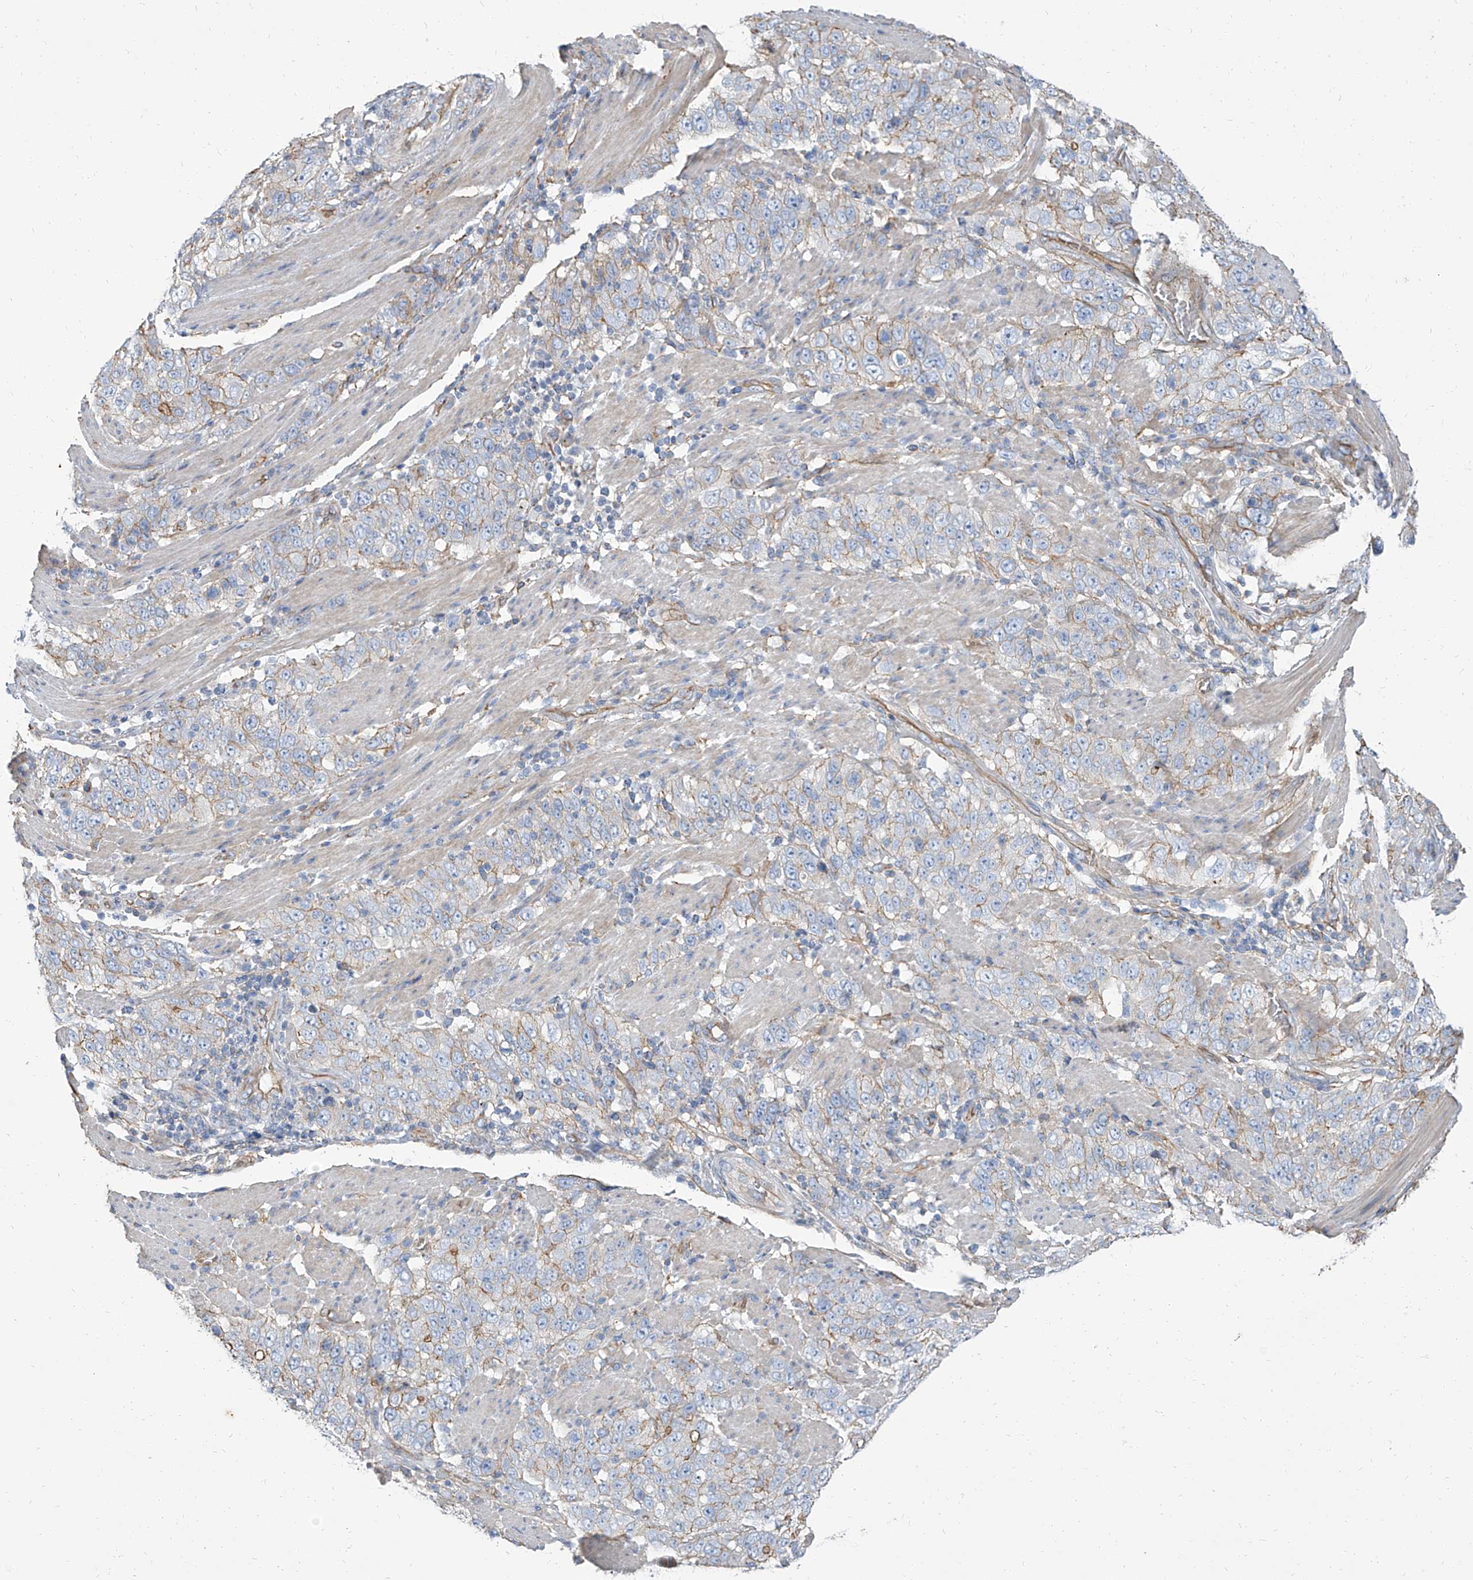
{"staining": {"intensity": "weak", "quantity": "25%-75%", "location": "cytoplasmic/membranous"}, "tissue": "stomach cancer", "cell_type": "Tumor cells", "image_type": "cancer", "snomed": [{"axis": "morphology", "description": "Adenocarcinoma, NOS"}, {"axis": "topography", "description": "Stomach"}], "caption": "Adenocarcinoma (stomach) stained for a protein (brown) reveals weak cytoplasmic/membranous positive expression in approximately 25%-75% of tumor cells.", "gene": "TXLNB", "patient": {"sex": "male", "age": 48}}